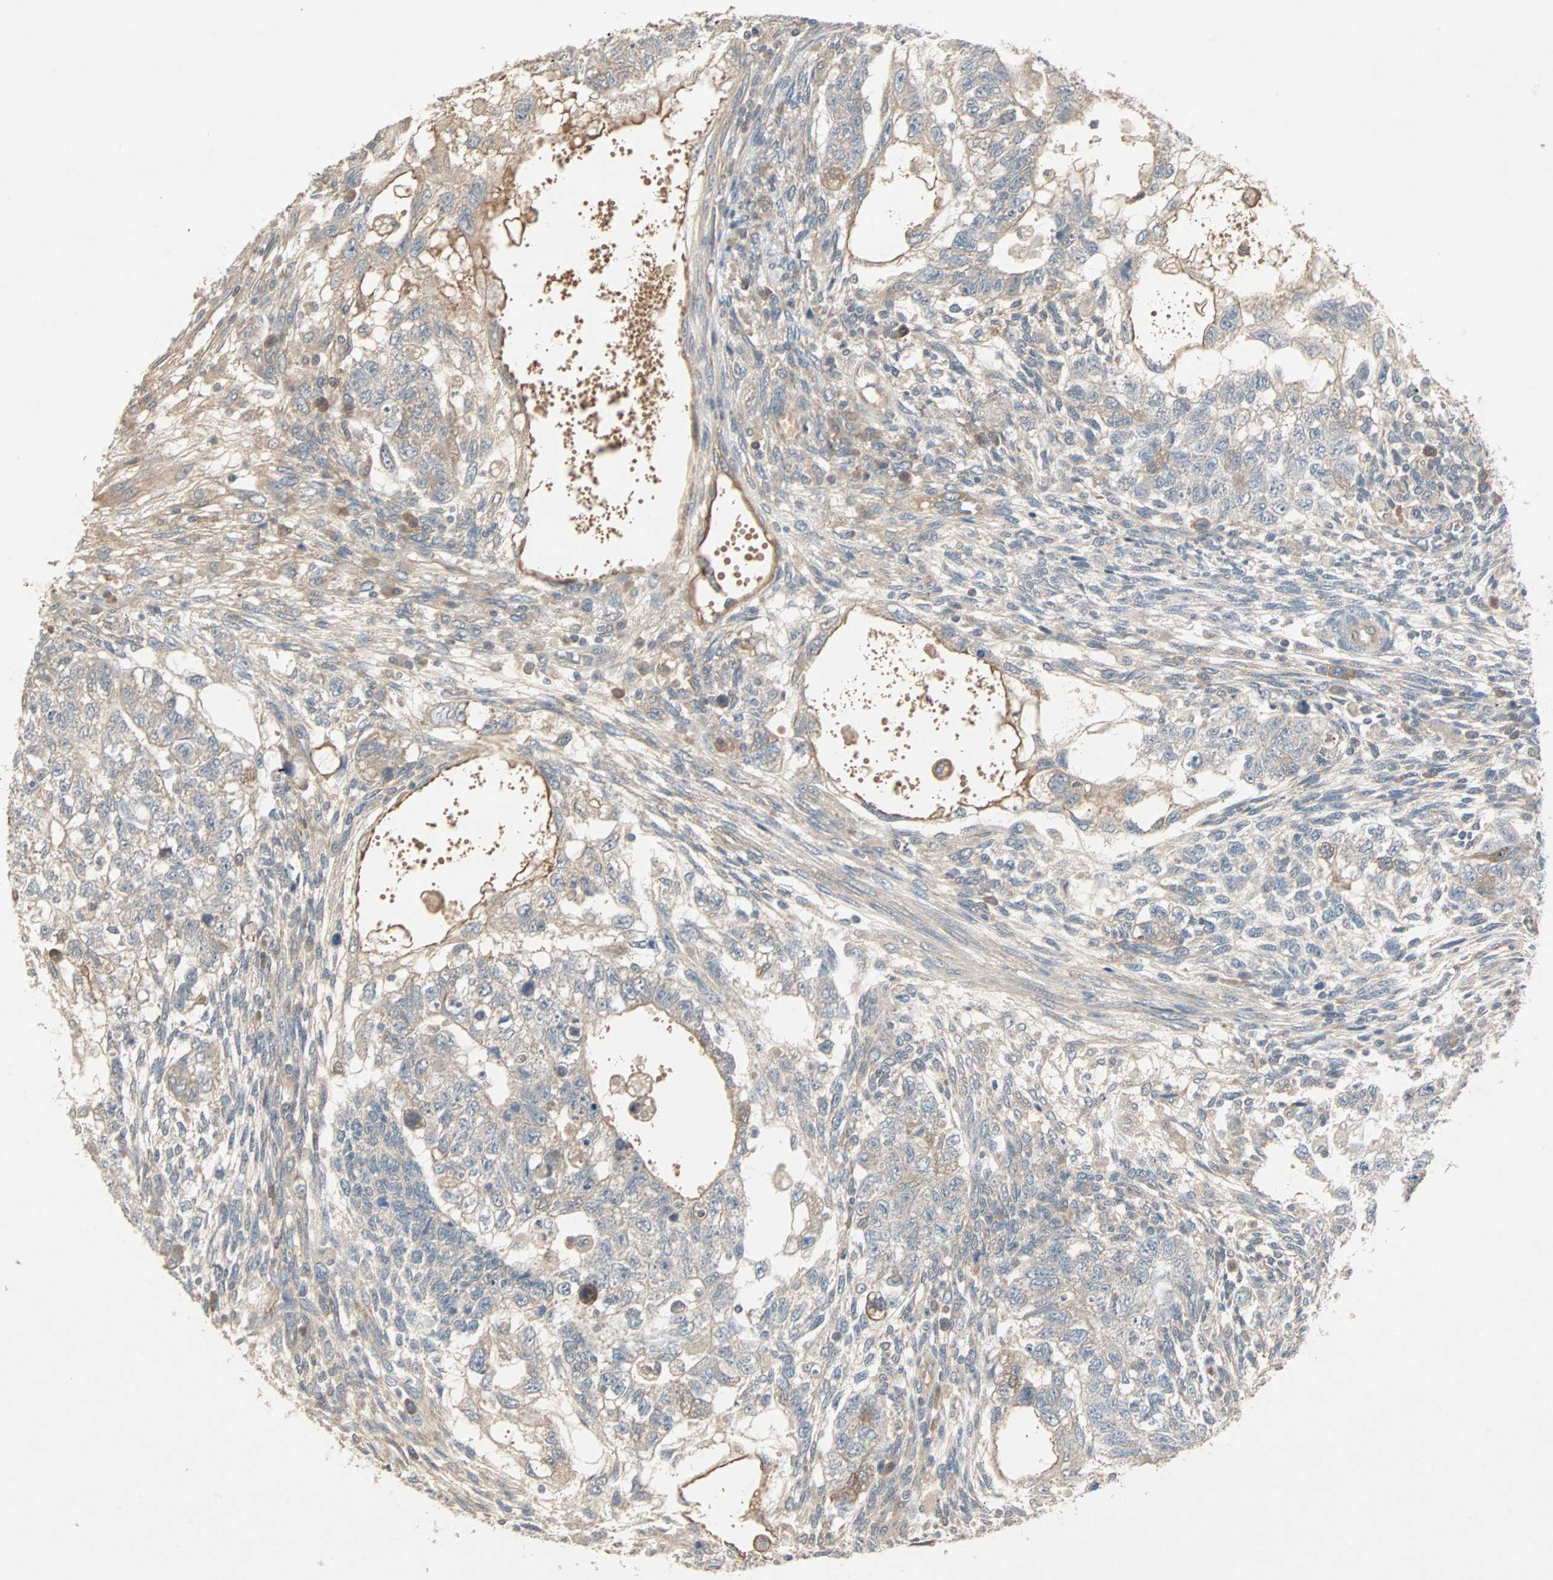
{"staining": {"intensity": "weak", "quantity": "<25%", "location": "cytoplasmic/membranous"}, "tissue": "testis cancer", "cell_type": "Tumor cells", "image_type": "cancer", "snomed": [{"axis": "morphology", "description": "Normal tissue, NOS"}, {"axis": "morphology", "description": "Carcinoma, Embryonal, NOS"}, {"axis": "topography", "description": "Testis"}], "caption": "Testis cancer was stained to show a protein in brown. There is no significant positivity in tumor cells.", "gene": "JMJD7-PLA2G4B", "patient": {"sex": "male", "age": 36}}